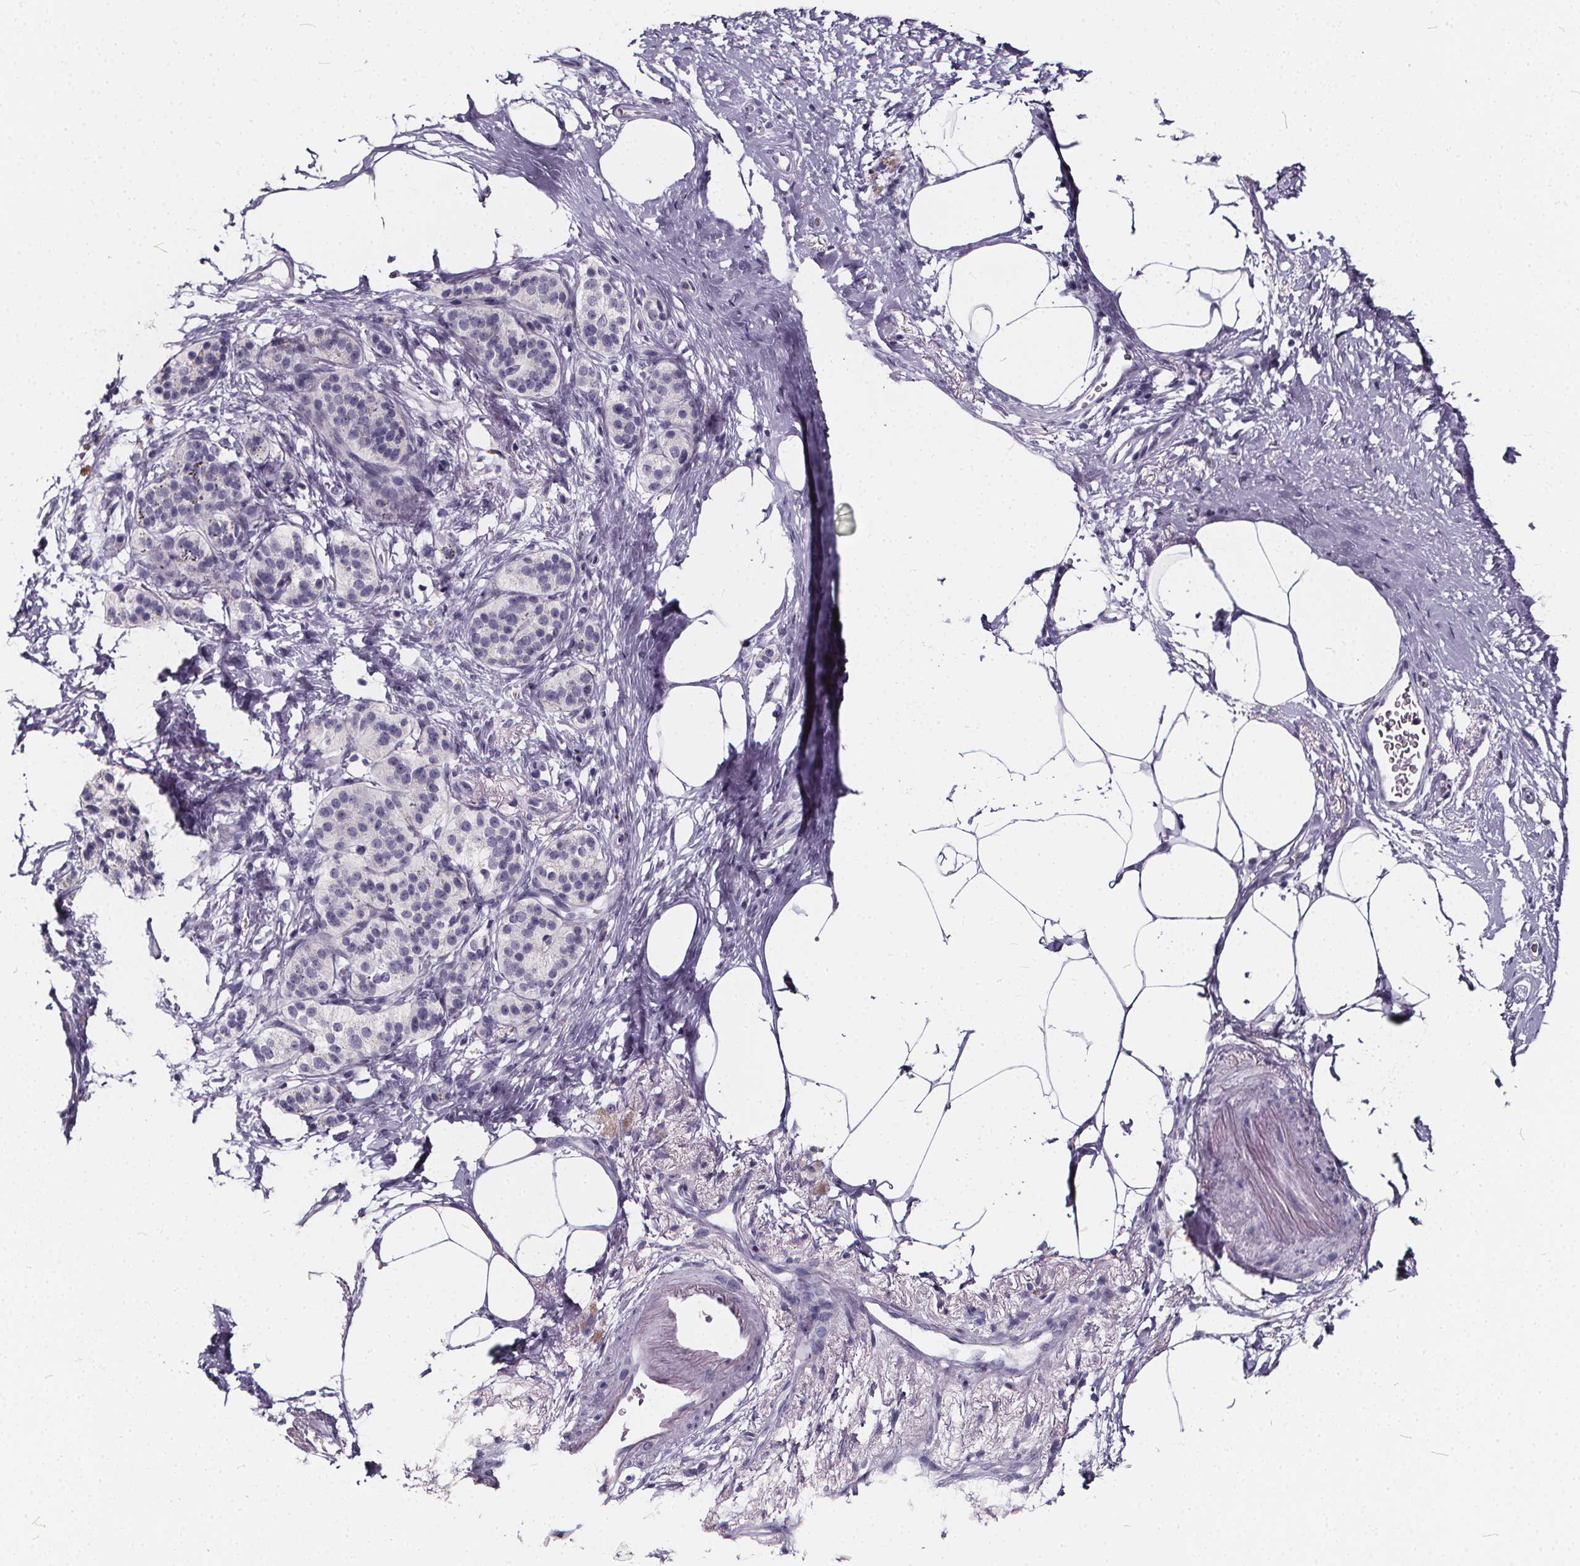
{"staining": {"intensity": "negative", "quantity": "none", "location": "none"}, "tissue": "pancreatic cancer", "cell_type": "Tumor cells", "image_type": "cancer", "snomed": [{"axis": "morphology", "description": "Adenocarcinoma, NOS"}, {"axis": "topography", "description": "Pancreas"}], "caption": "Pancreatic cancer (adenocarcinoma) stained for a protein using immunohistochemistry demonstrates no expression tumor cells.", "gene": "SPEF2", "patient": {"sex": "female", "age": 72}}